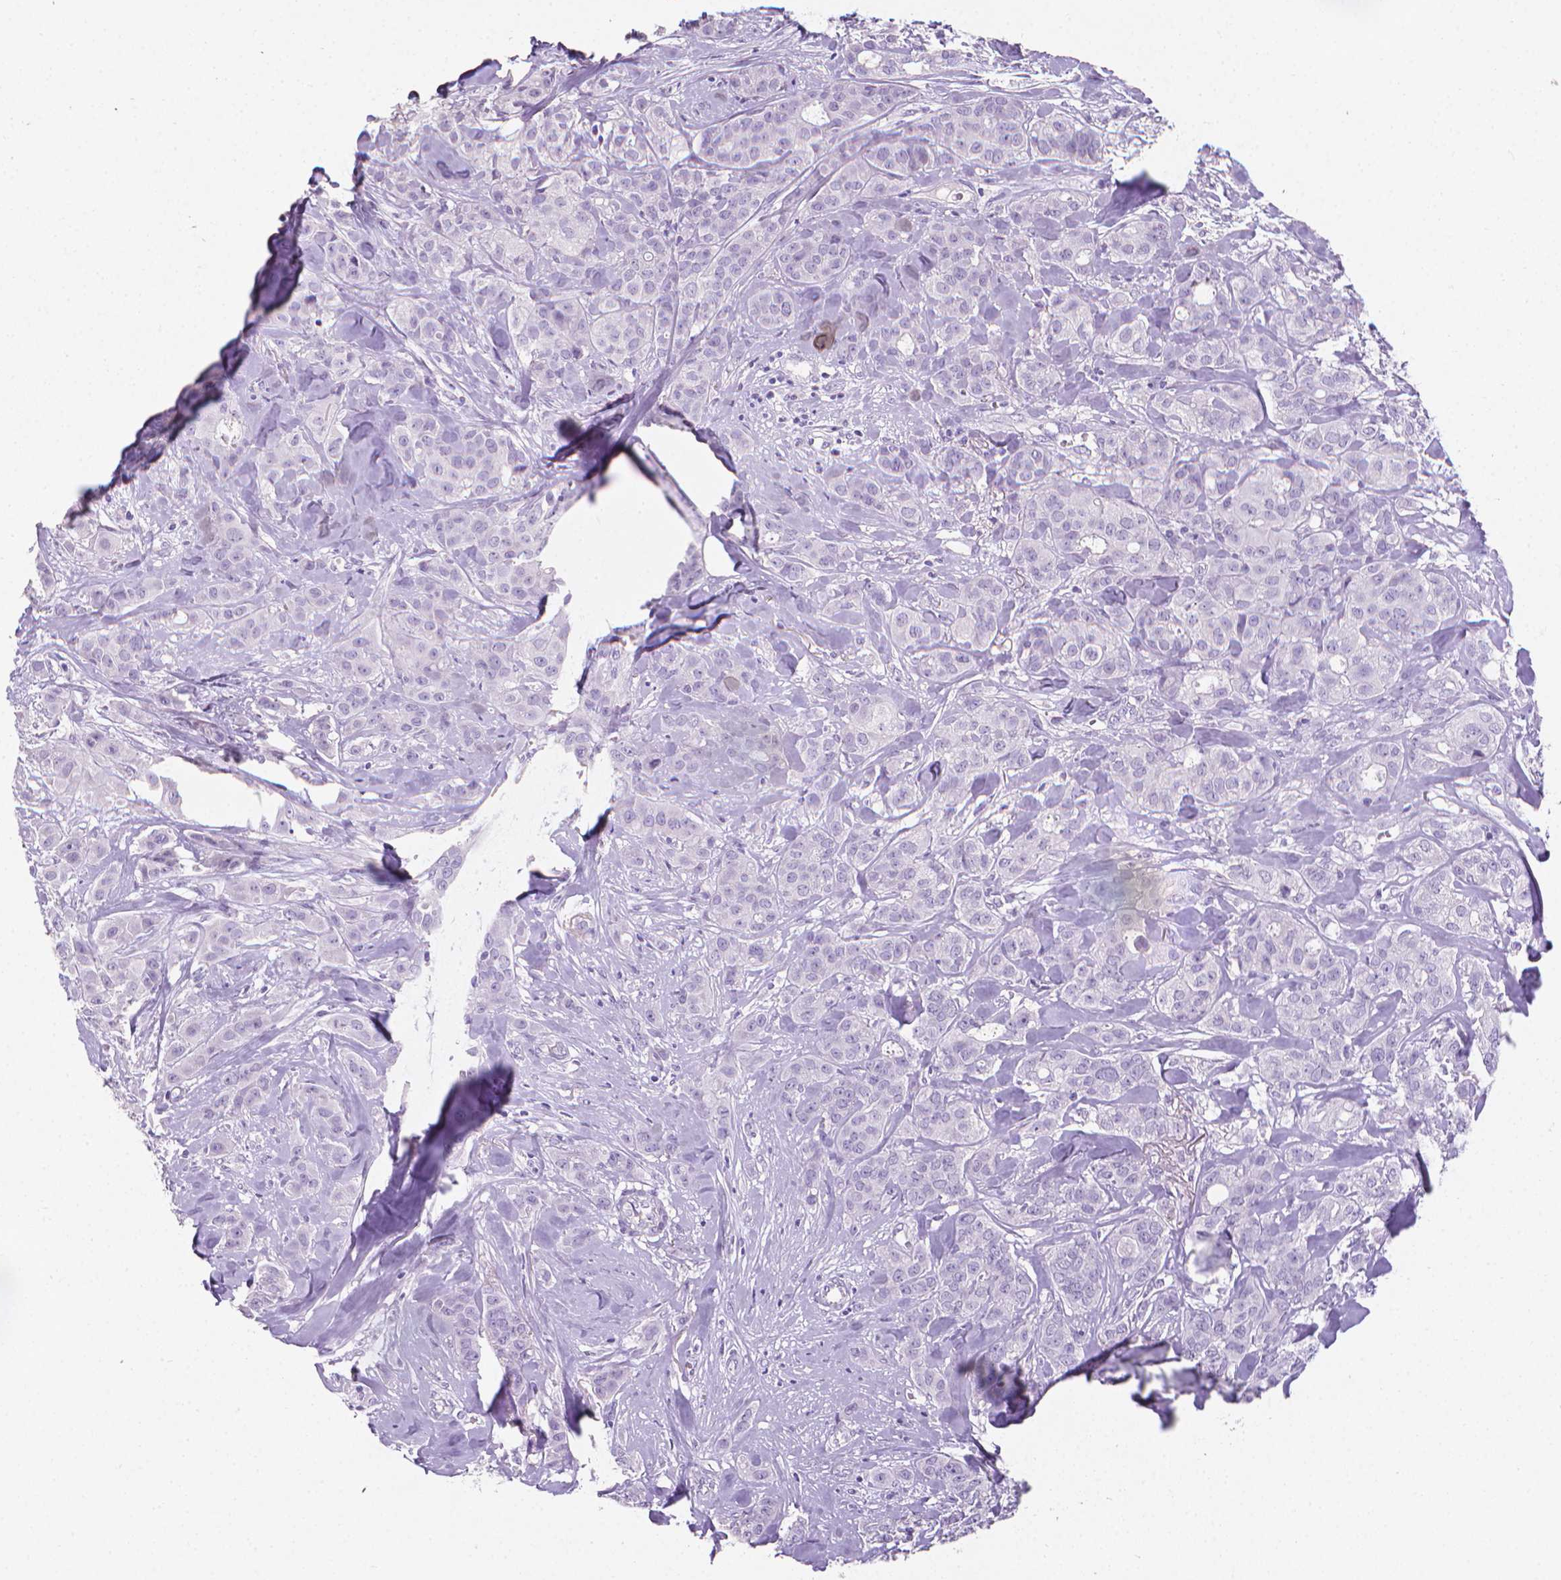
{"staining": {"intensity": "negative", "quantity": "none", "location": "none"}, "tissue": "breast cancer", "cell_type": "Tumor cells", "image_type": "cancer", "snomed": [{"axis": "morphology", "description": "Duct carcinoma"}, {"axis": "topography", "description": "Breast"}], "caption": "Protein analysis of breast infiltrating ductal carcinoma demonstrates no significant expression in tumor cells.", "gene": "XPNPEP2", "patient": {"sex": "female", "age": 43}}